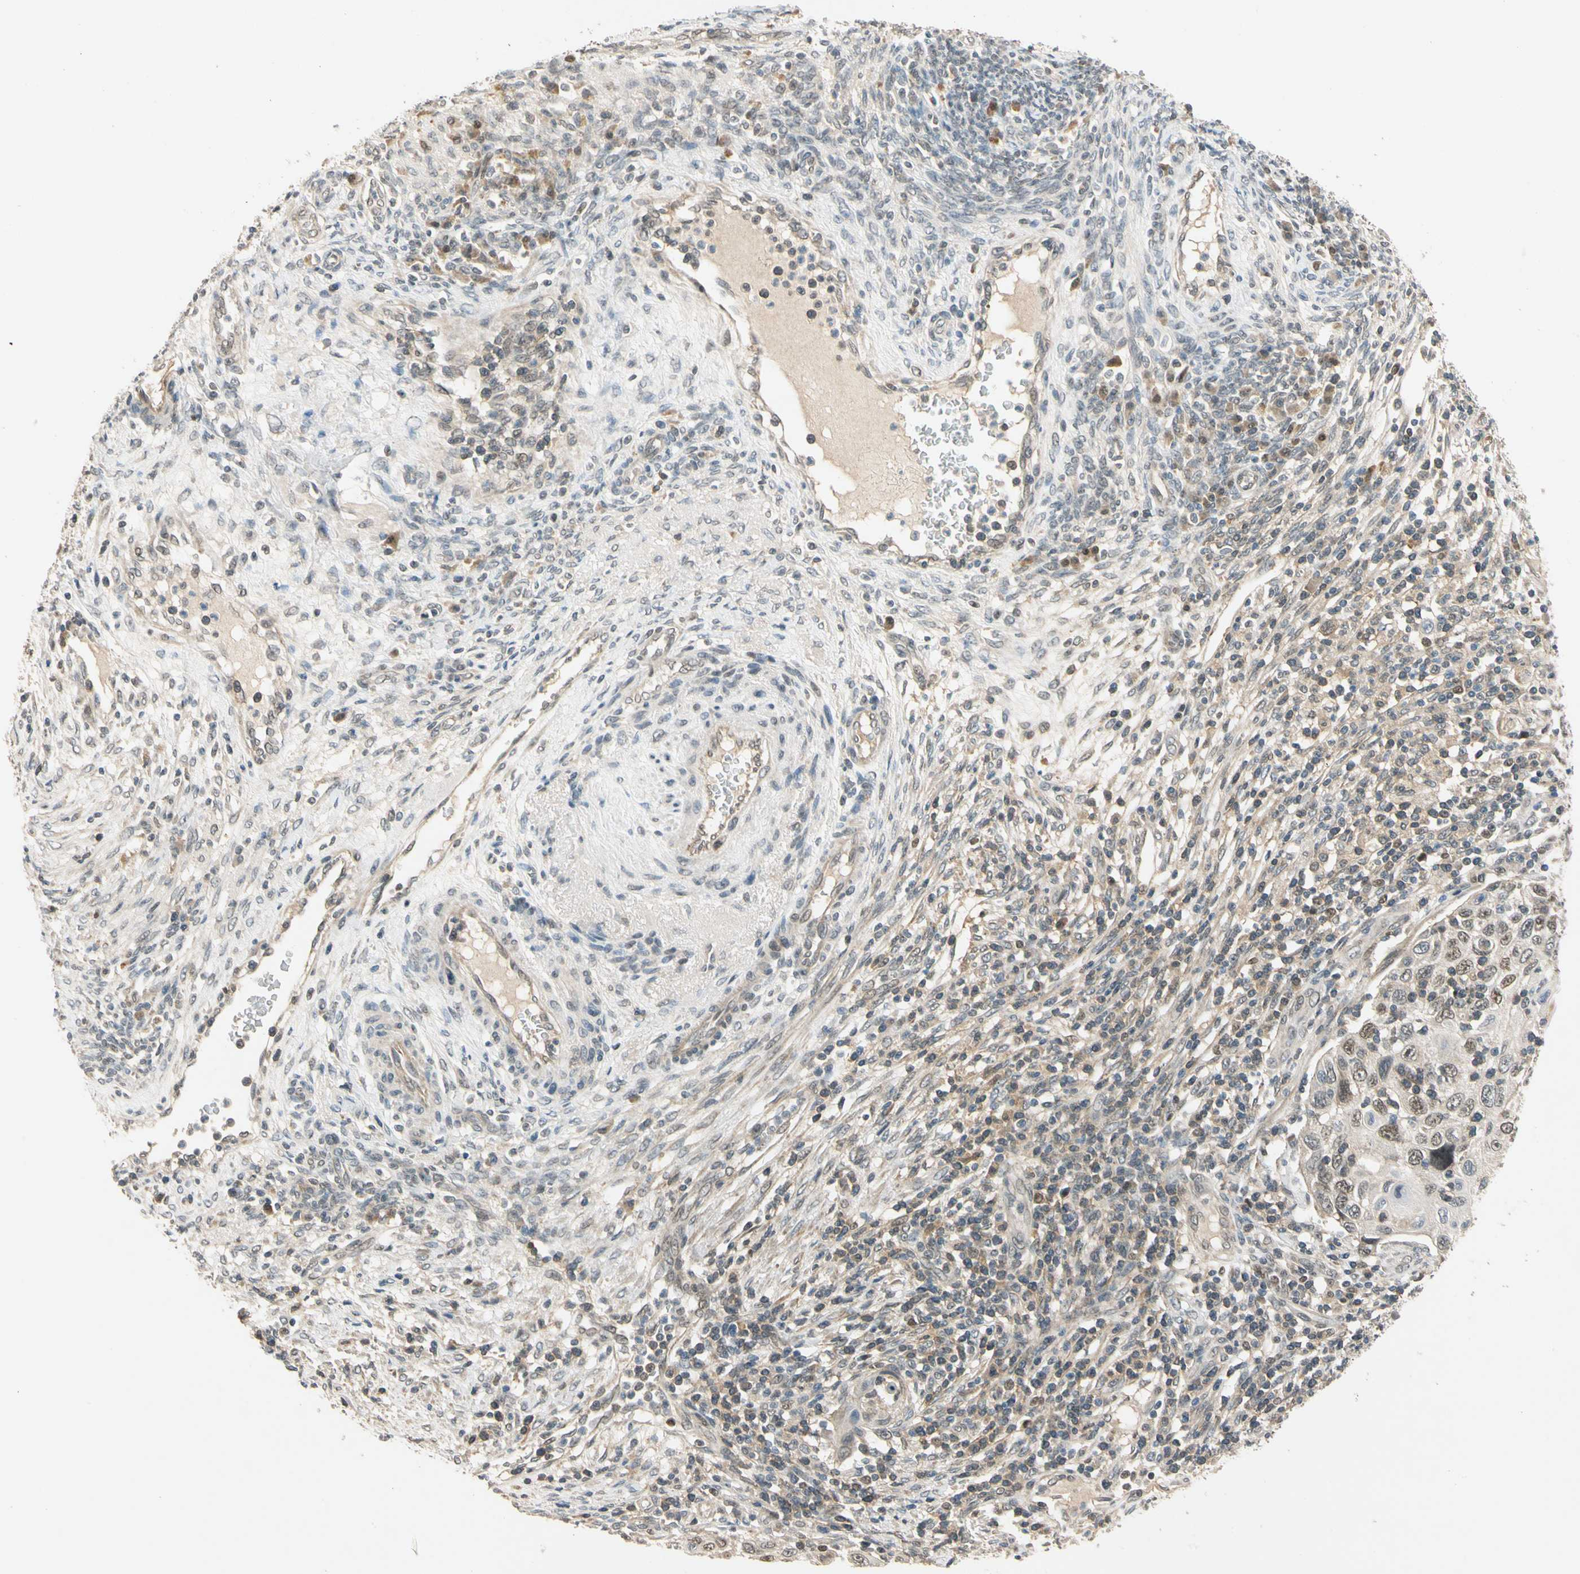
{"staining": {"intensity": "moderate", "quantity": "25%-75%", "location": "cytoplasmic/membranous,nuclear"}, "tissue": "cervical cancer", "cell_type": "Tumor cells", "image_type": "cancer", "snomed": [{"axis": "morphology", "description": "Squamous cell carcinoma, NOS"}, {"axis": "topography", "description": "Cervix"}], "caption": "There is medium levels of moderate cytoplasmic/membranous and nuclear expression in tumor cells of cervical squamous cell carcinoma, as demonstrated by immunohistochemical staining (brown color).", "gene": "RIOX2", "patient": {"sex": "female", "age": 70}}